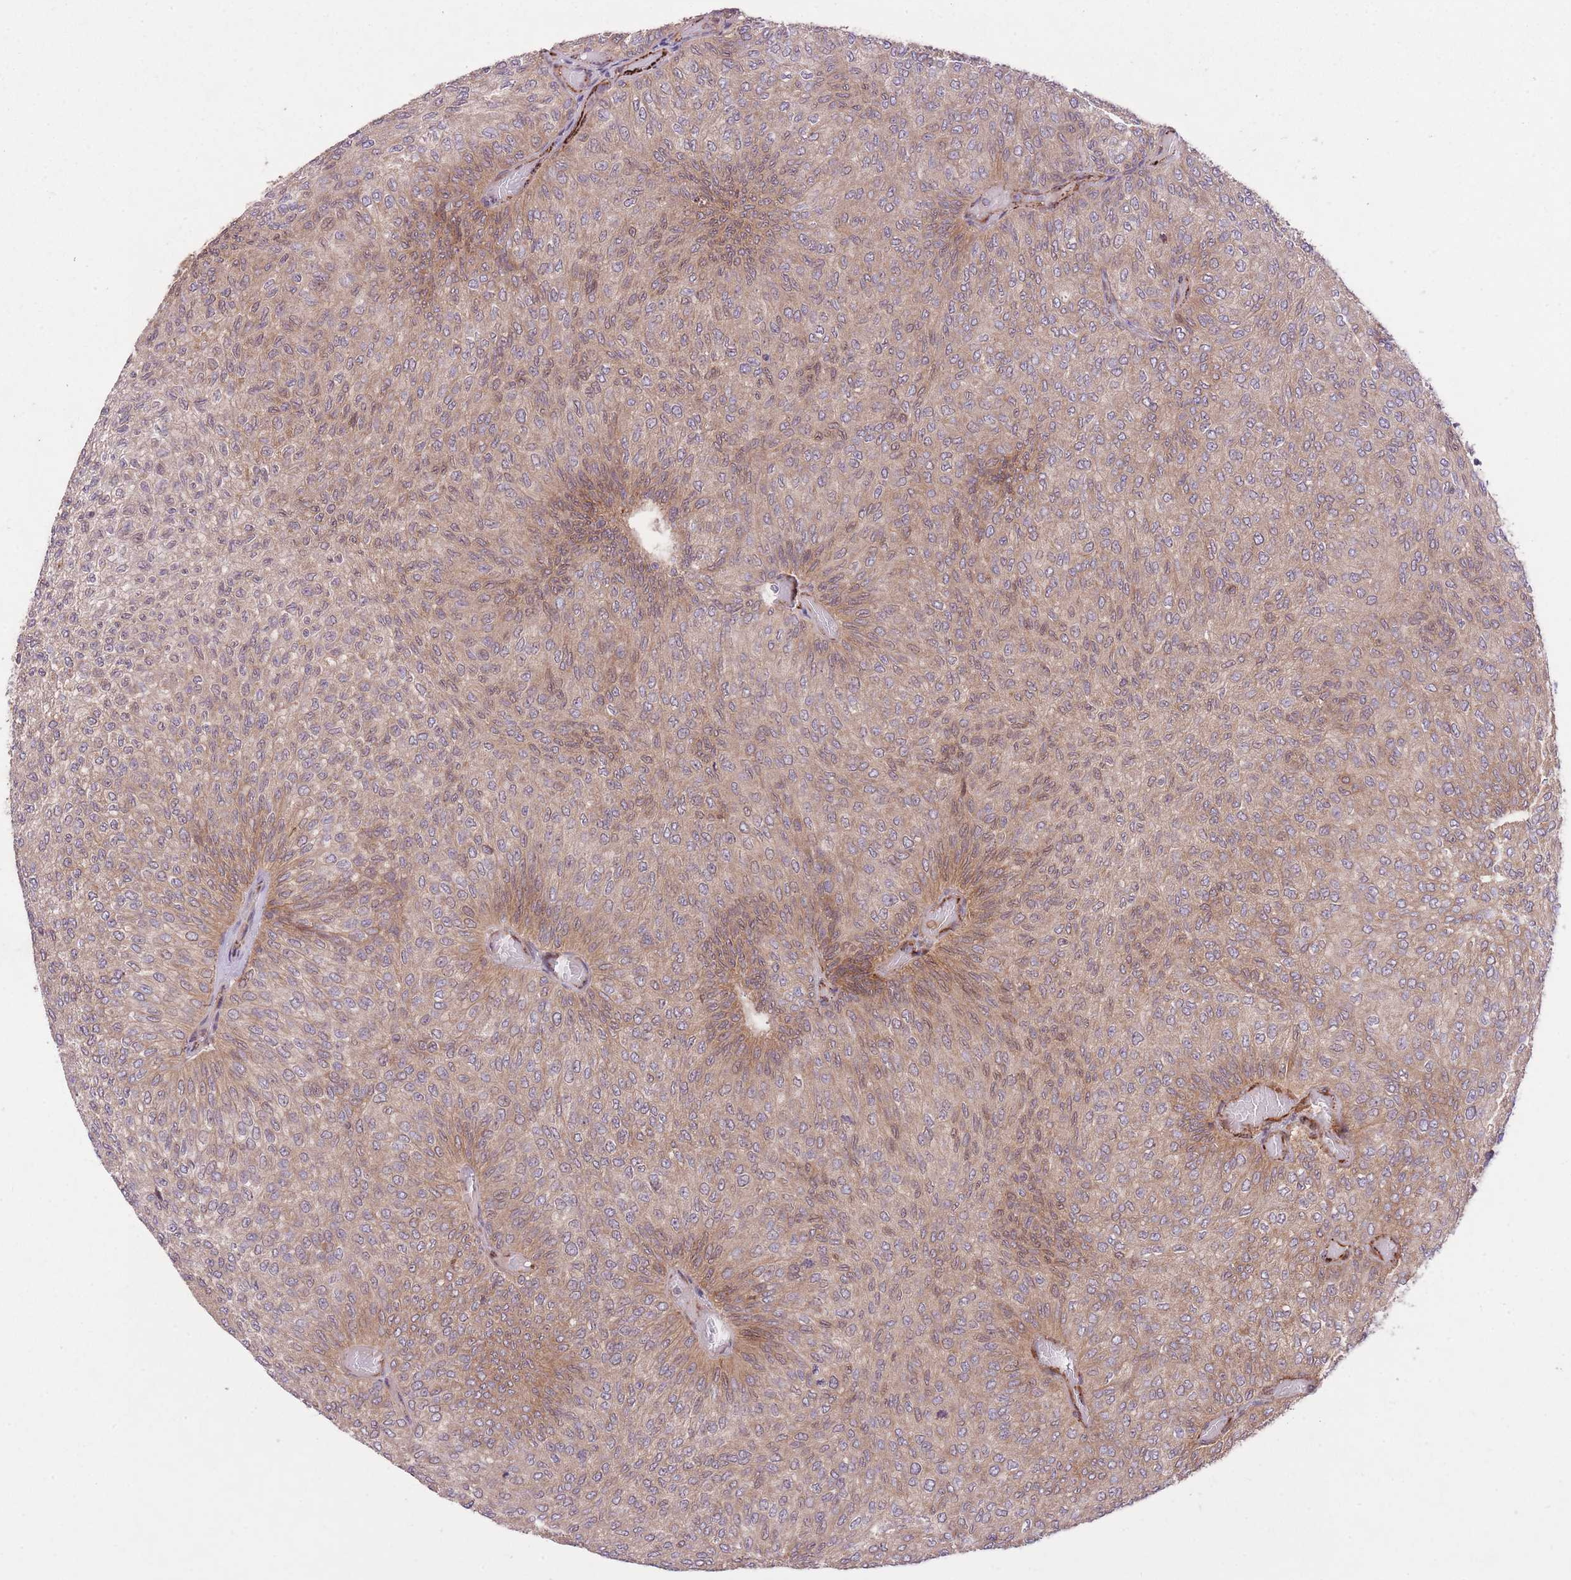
{"staining": {"intensity": "moderate", "quantity": ">75%", "location": "cytoplasmic/membranous"}, "tissue": "urothelial cancer", "cell_type": "Tumor cells", "image_type": "cancer", "snomed": [{"axis": "morphology", "description": "Urothelial carcinoma, Low grade"}, {"axis": "topography", "description": "Urinary bladder"}], "caption": "The micrograph demonstrates immunohistochemical staining of low-grade urothelial carcinoma. There is moderate cytoplasmic/membranous staining is appreciated in approximately >75% of tumor cells.", "gene": "CISH", "patient": {"sex": "male", "age": 78}}